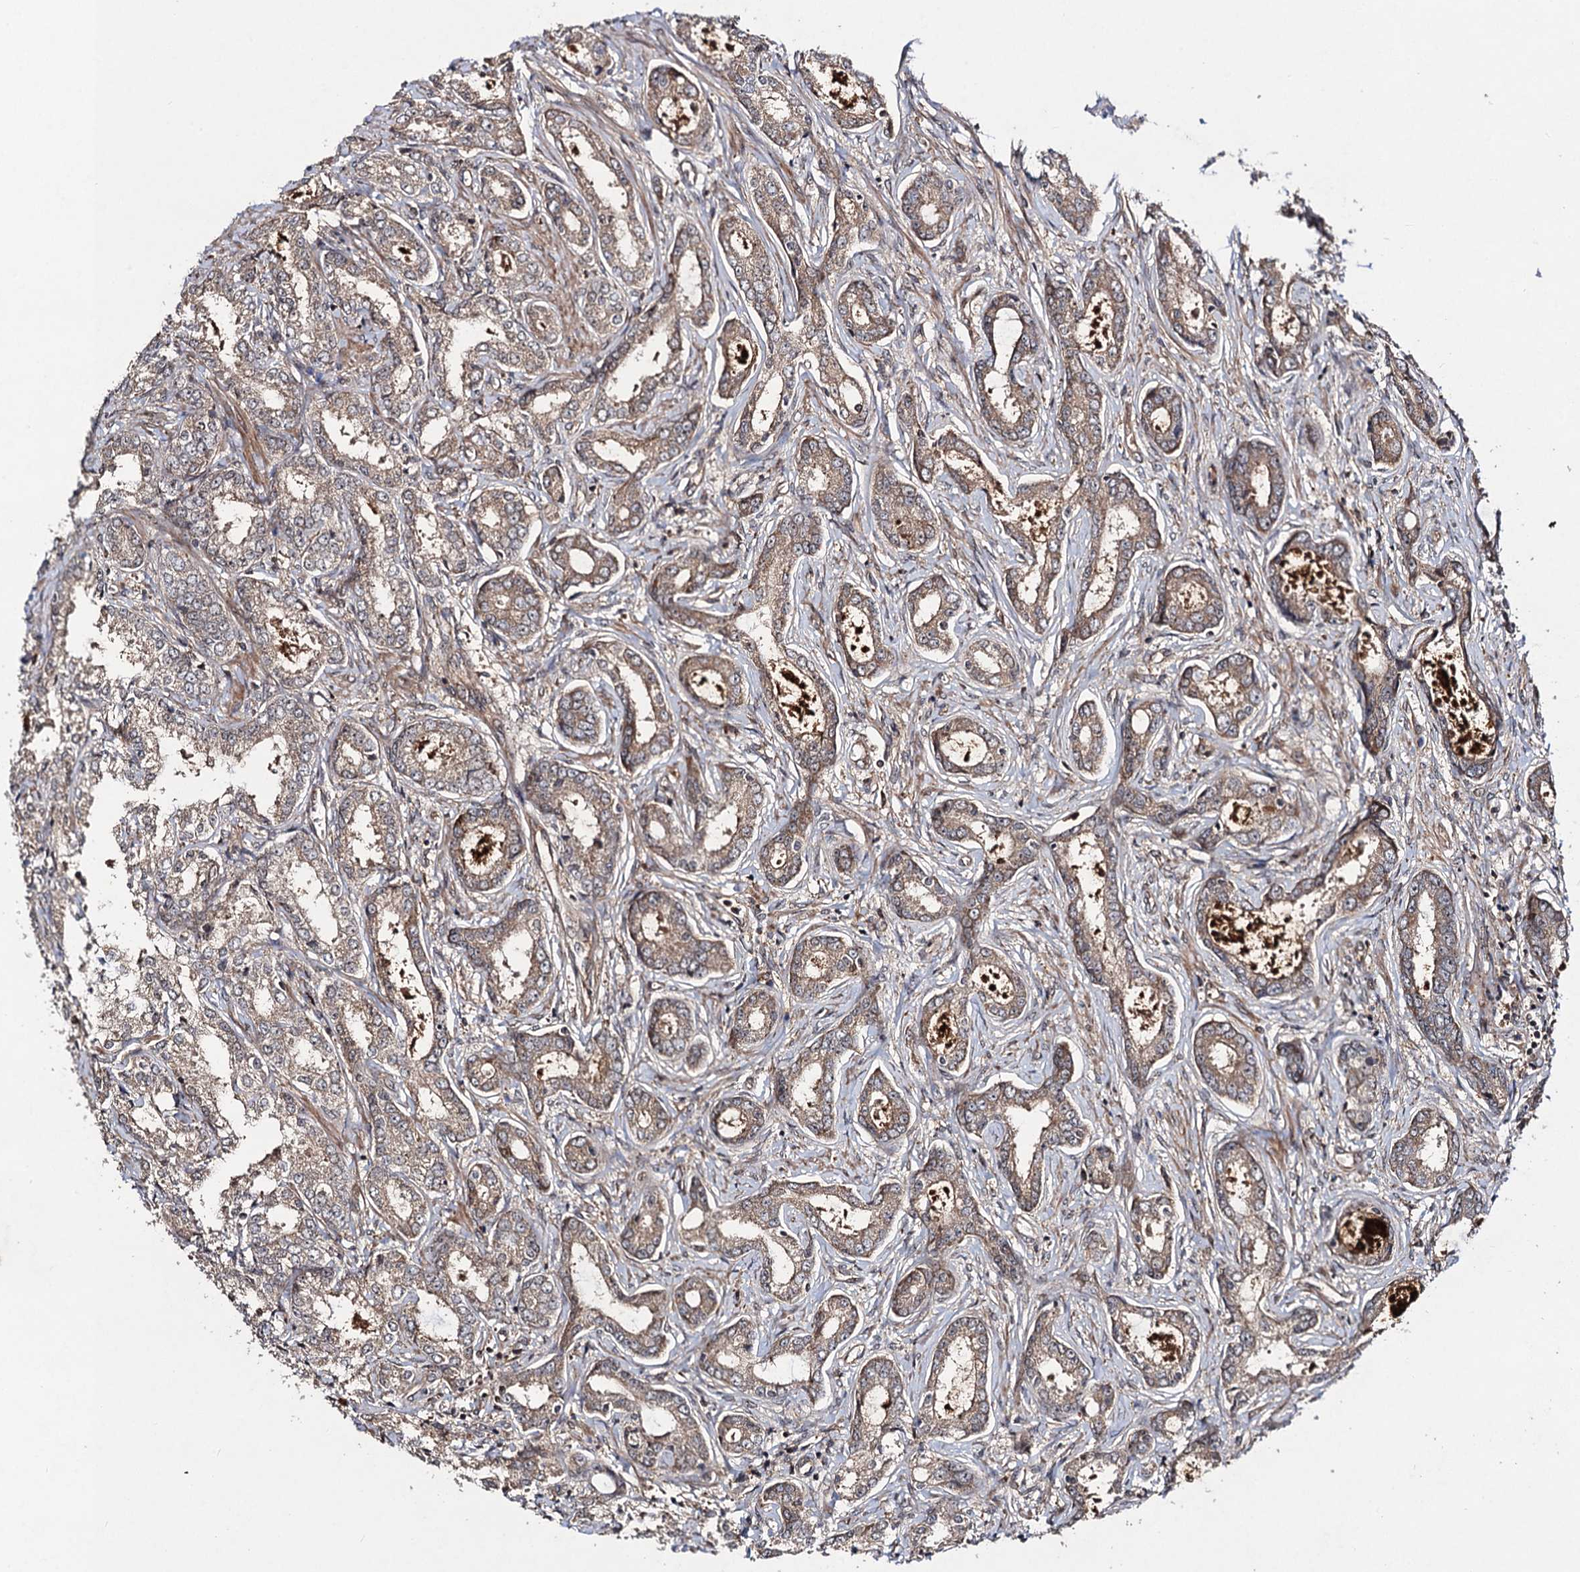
{"staining": {"intensity": "moderate", "quantity": ">75%", "location": "cytoplasmic/membranous"}, "tissue": "prostate cancer", "cell_type": "Tumor cells", "image_type": "cancer", "snomed": [{"axis": "morphology", "description": "Adenocarcinoma, Low grade"}, {"axis": "topography", "description": "Prostate"}], "caption": "Protein staining of prostate cancer tissue reveals moderate cytoplasmic/membranous staining in about >75% of tumor cells. The protein is shown in brown color, while the nuclei are stained blue.", "gene": "KXD1", "patient": {"sex": "male", "age": 68}}